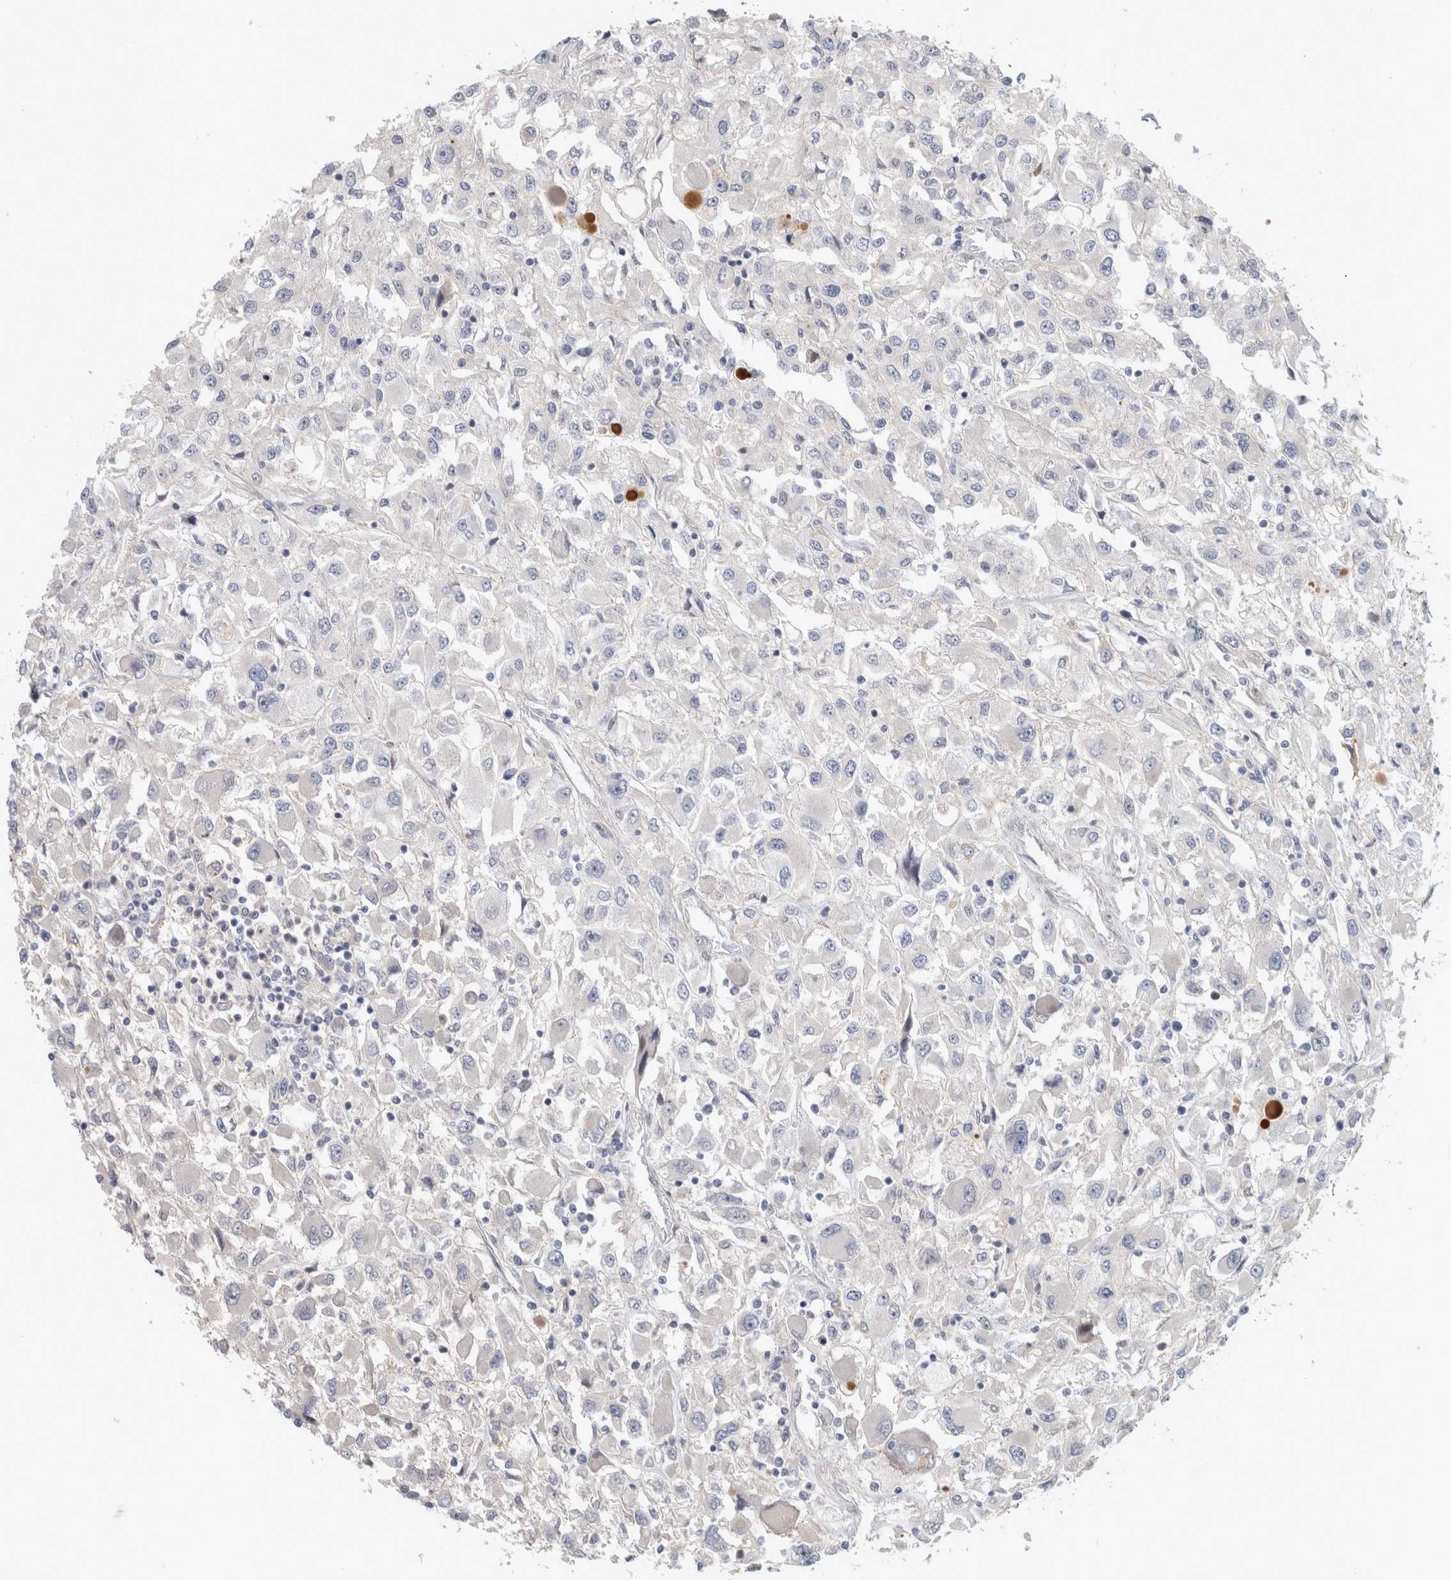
{"staining": {"intensity": "negative", "quantity": "none", "location": "none"}, "tissue": "renal cancer", "cell_type": "Tumor cells", "image_type": "cancer", "snomed": [{"axis": "morphology", "description": "Adenocarcinoma, NOS"}, {"axis": "topography", "description": "Kidney"}], "caption": "Immunohistochemistry of adenocarcinoma (renal) demonstrates no positivity in tumor cells.", "gene": "ZNF804B", "patient": {"sex": "female", "age": 52}}